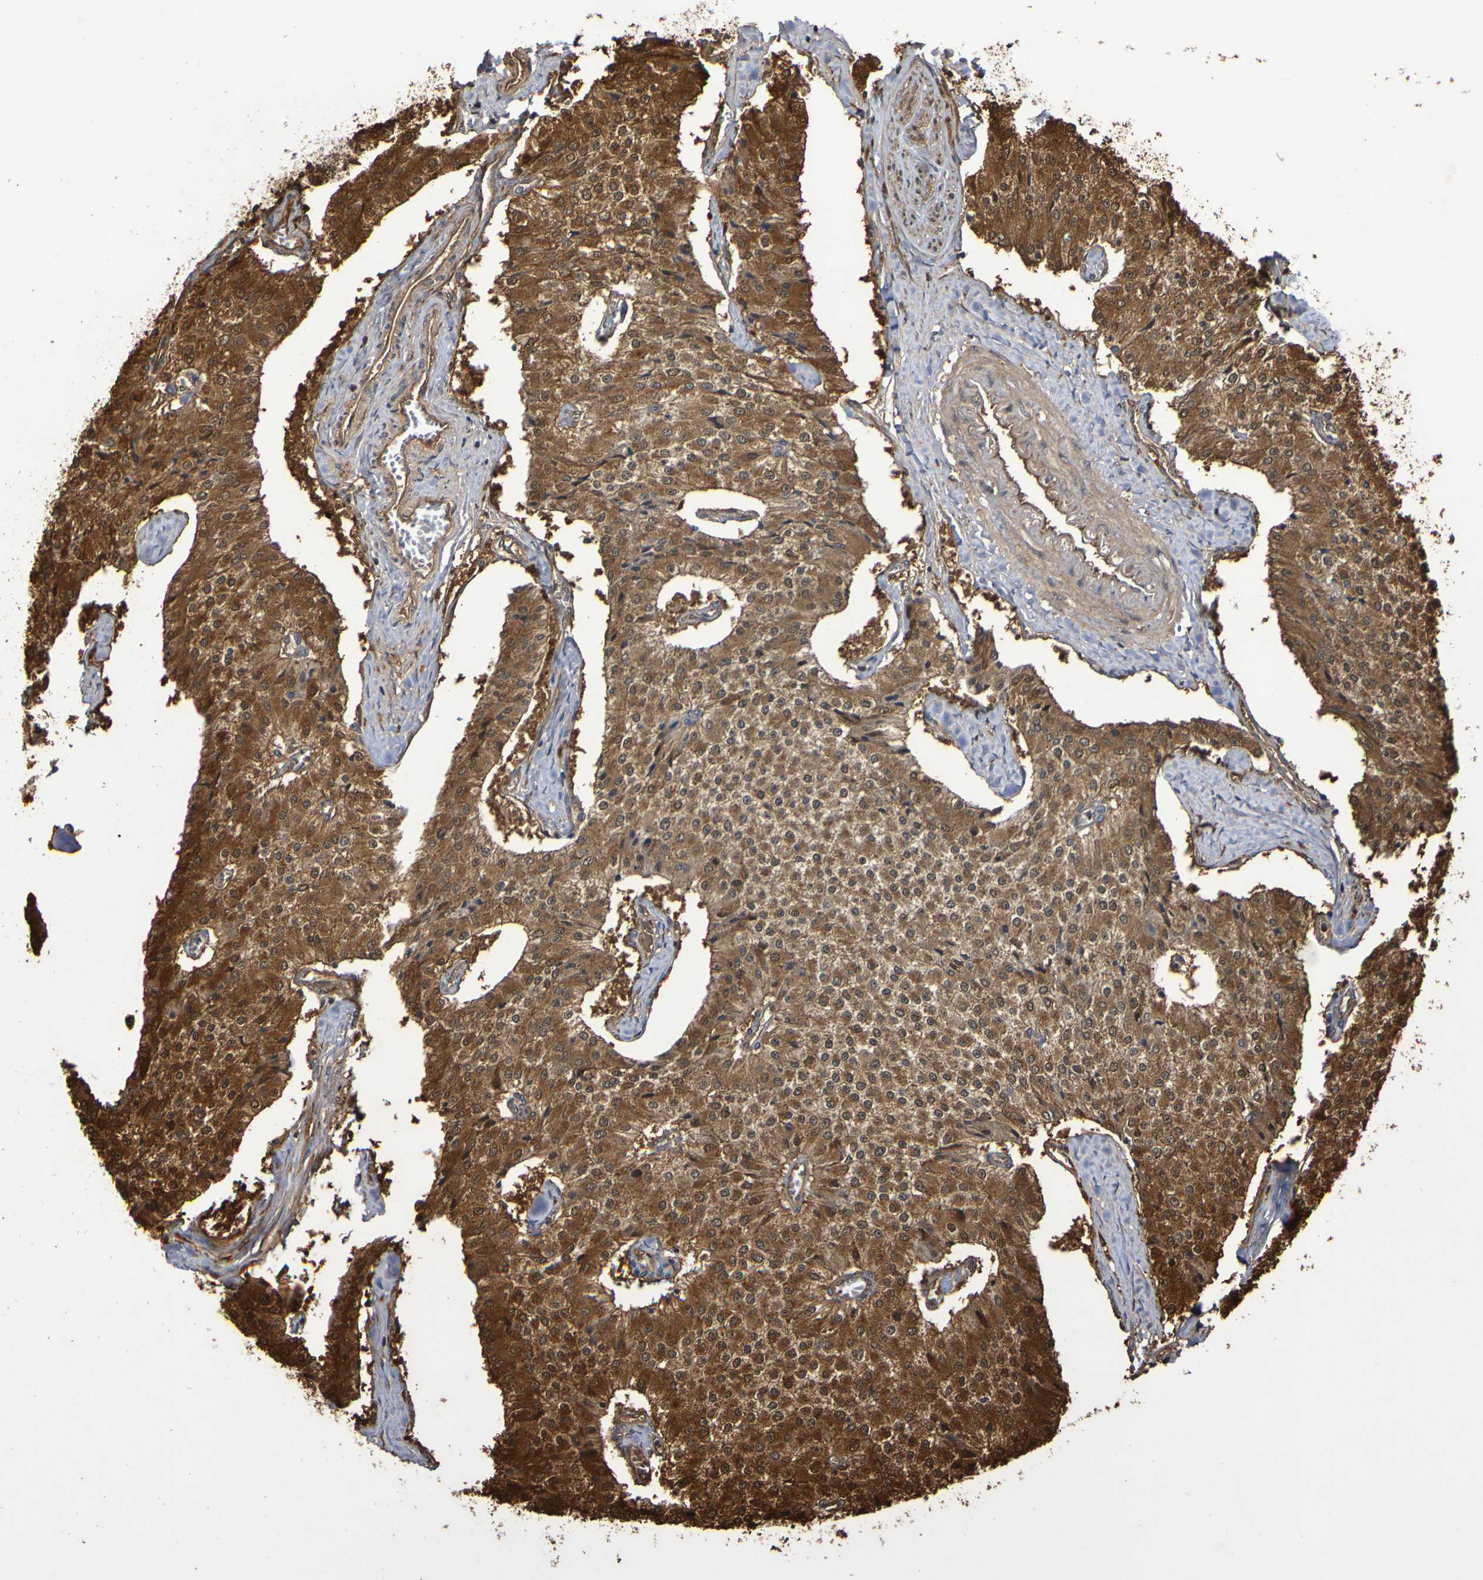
{"staining": {"intensity": "moderate", "quantity": ">75%", "location": "cytoplasmic/membranous,nuclear"}, "tissue": "carcinoid", "cell_type": "Tumor cells", "image_type": "cancer", "snomed": [{"axis": "morphology", "description": "Carcinoid, malignant, NOS"}, {"axis": "topography", "description": "Colon"}], "caption": "Immunohistochemical staining of carcinoid displays medium levels of moderate cytoplasmic/membranous and nuclear positivity in approximately >75% of tumor cells. (IHC, brightfield microscopy, high magnification).", "gene": "SERPINB6", "patient": {"sex": "female", "age": 52}}